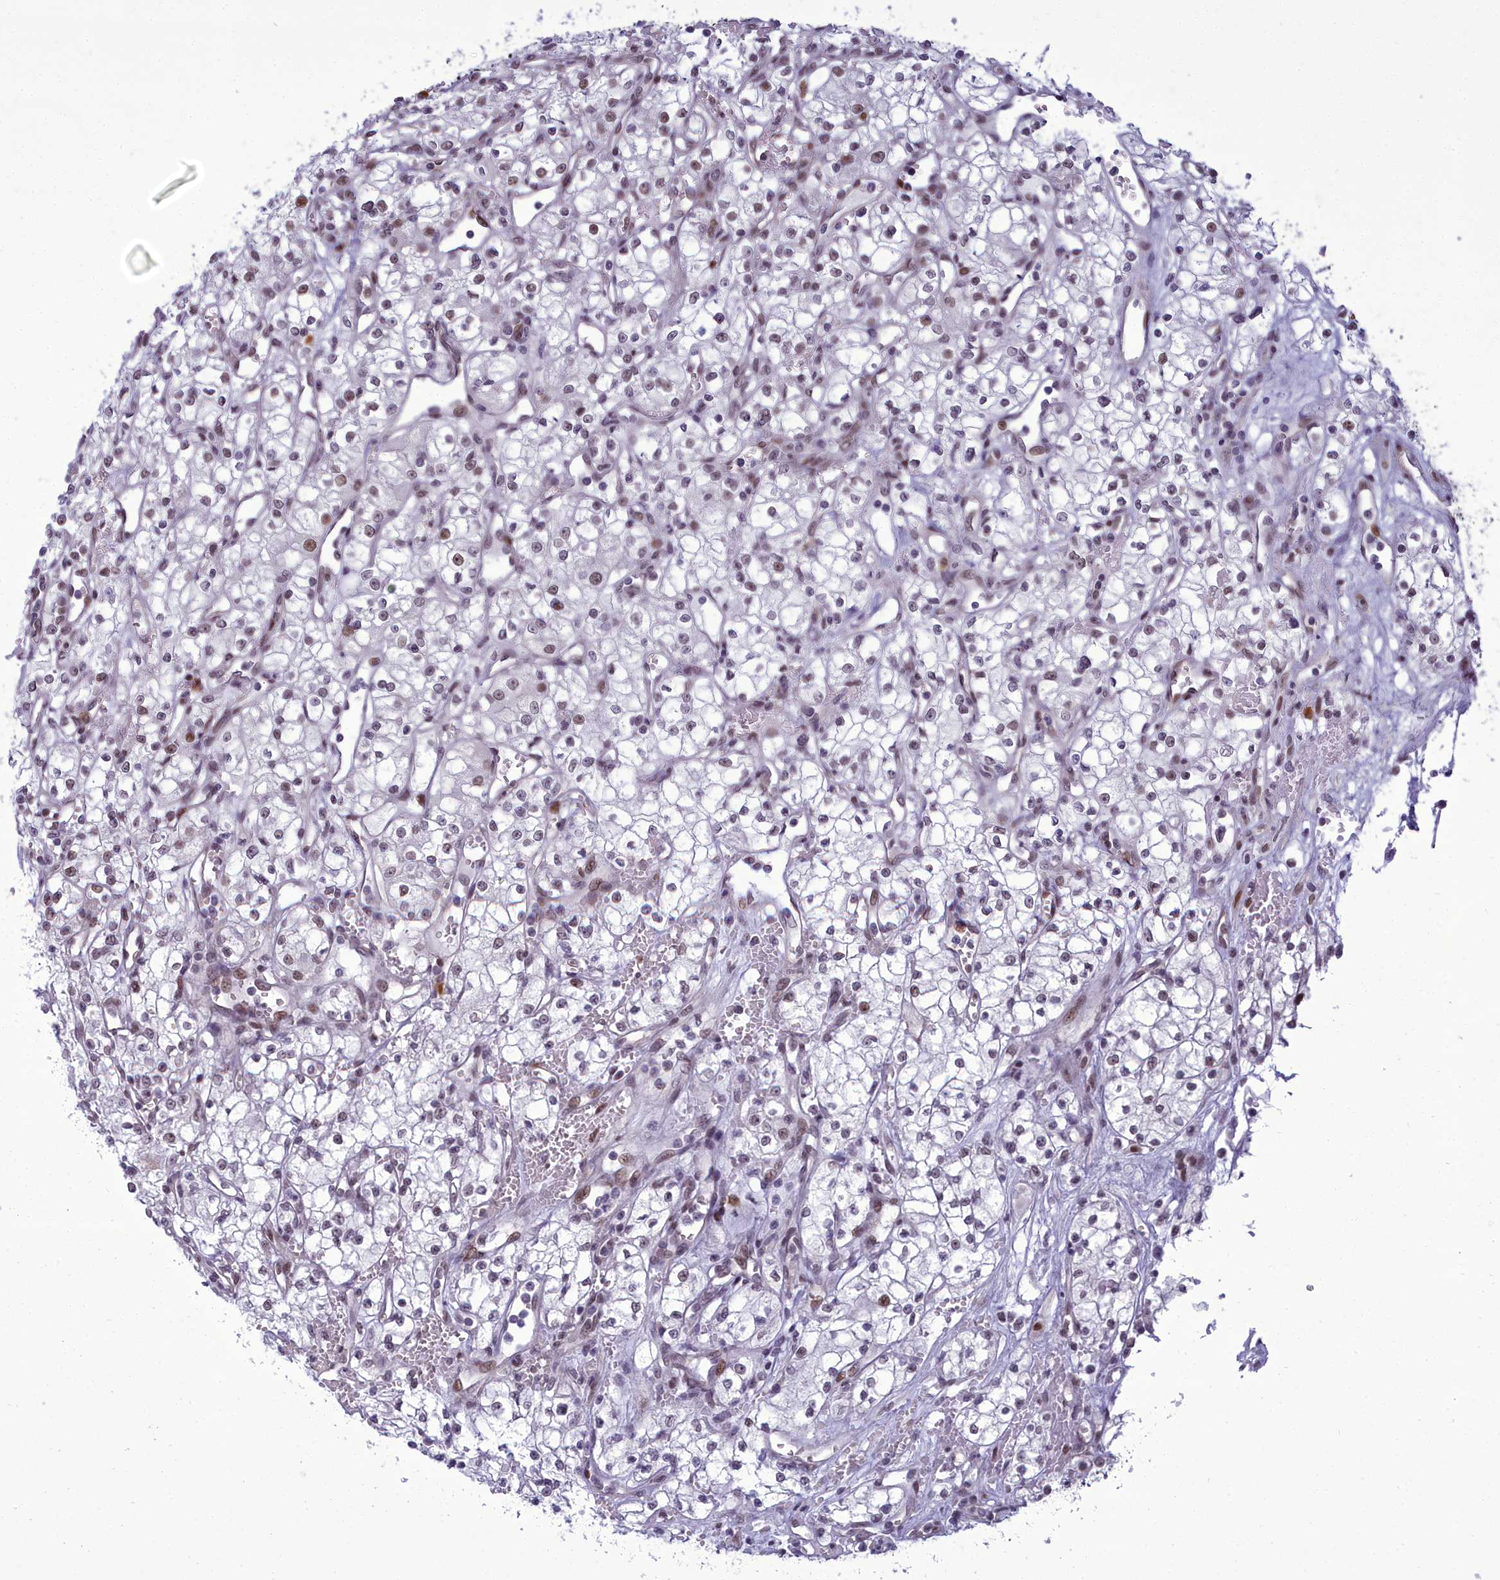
{"staining": {"intensity": "moderate", "quantity": ">75%", "location": "nuclear"}, "tissue": "renal cancer", "cell_type": "Tumor cells", "image_type": "cancer", "snomed": [{"axis": "morphology", "description": "Adenocarcinoma, NOS"}, {"axis": "topography", "description": "Kidney"}], "caption": "Renal cancer stained with immunohistochemistry (IHC) reveals moderate nuclear positivity in approximately >75% of tumor cells.", "gene": "CEACAM19", "patient": {"sex": "male", "age": 59}}